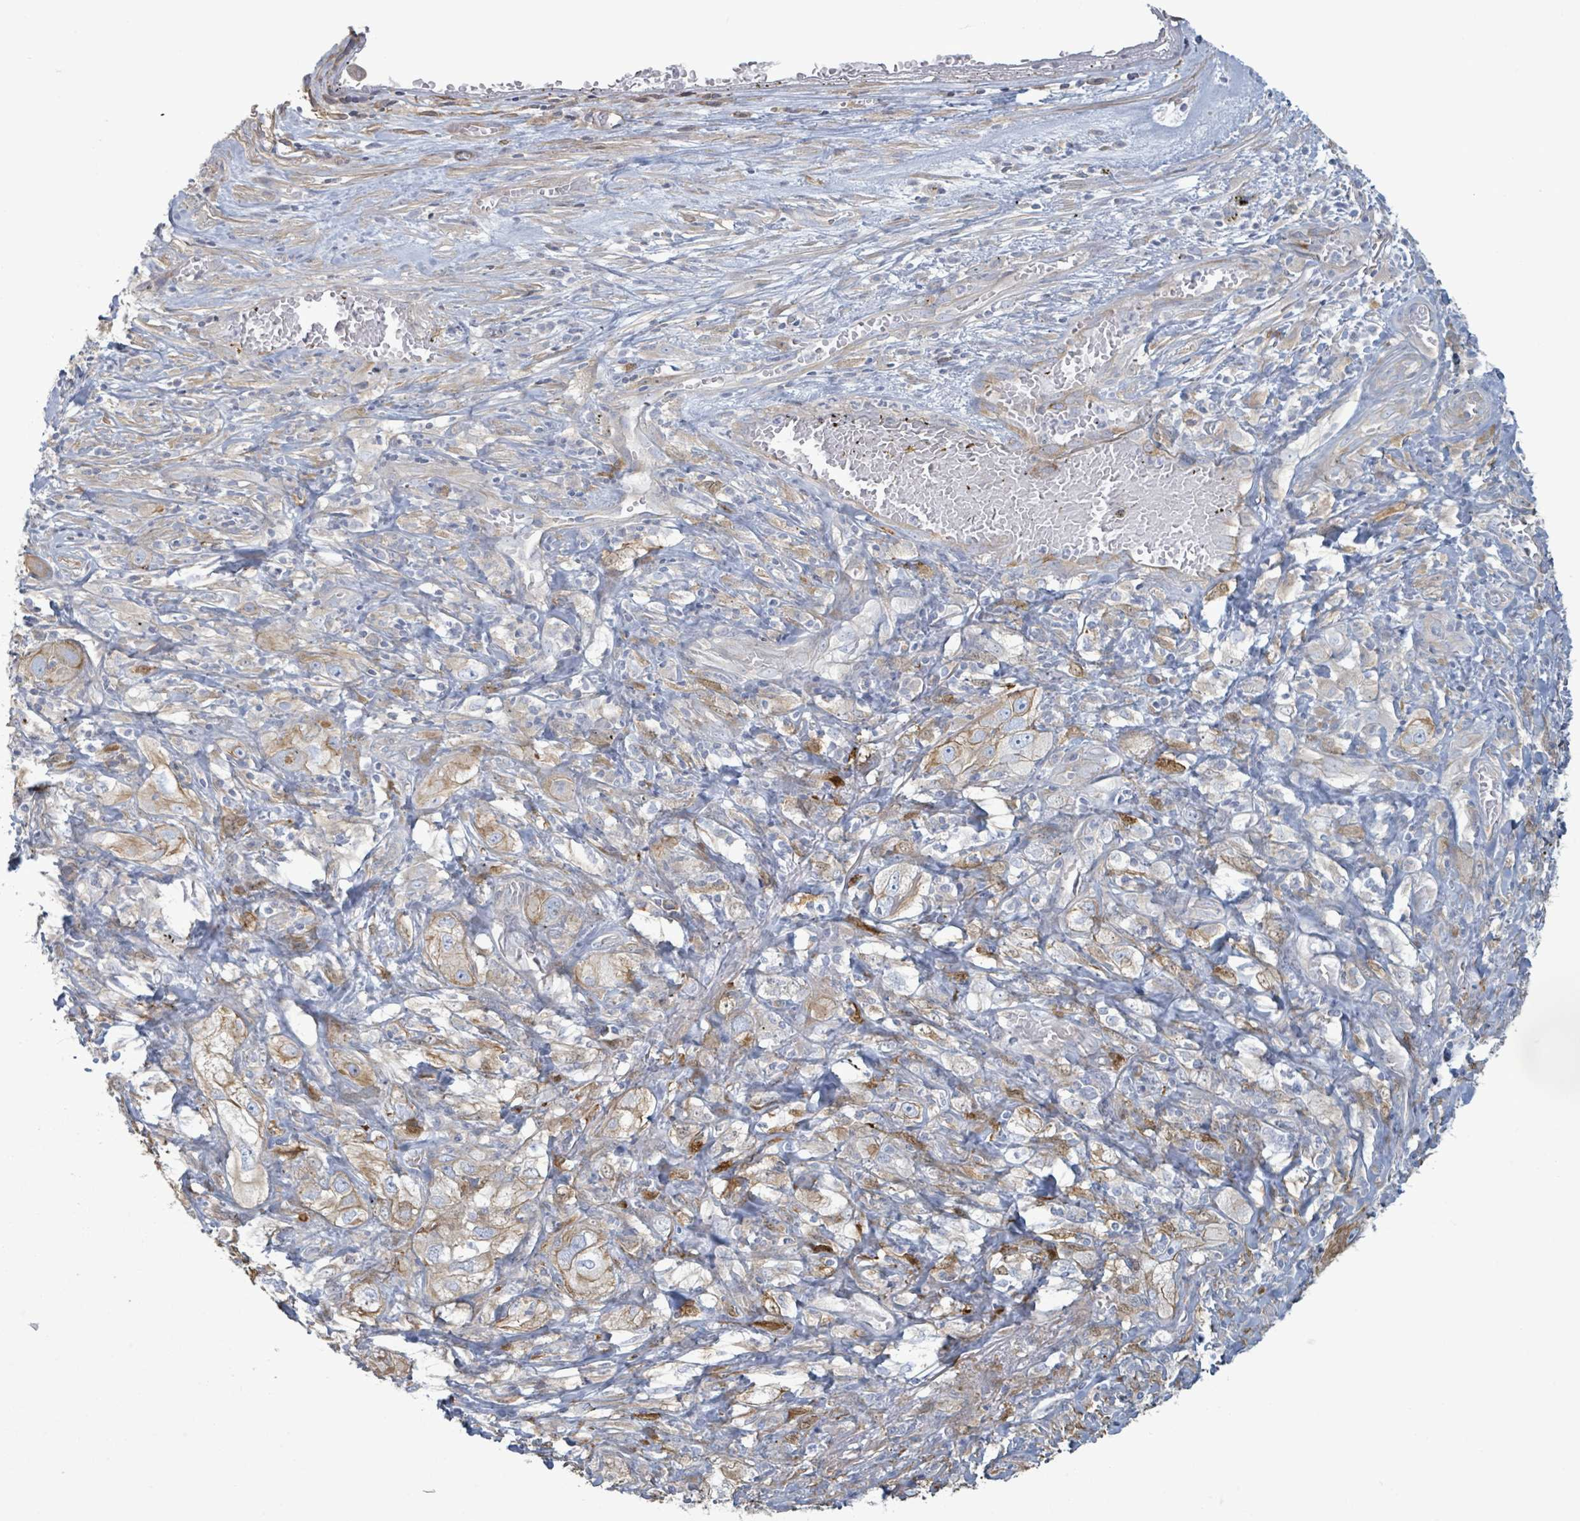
{"staining": {"intensity": "weak", "quantity": "25%-75%", "location": "cytoplasmic/membranous"}, "tissue": "lung cancer", "cell_type": "Tumor cells", "image_type": "cancer", "snomed": [{"axis": "morphology", "description": "Squamous cell carcinoma, NOS"}, {"axis": "topography", "description": "Lung"}], "caption": "The histopathology image reveals immunohistochemical staining of lung squamous cell carcinoma. There is weak cytoplasmic/membranous staining is appreciated in about 25%-75% of tumor cells.", "gene": "COL13A1", "patient": {"sex": "female", "age": 69}}